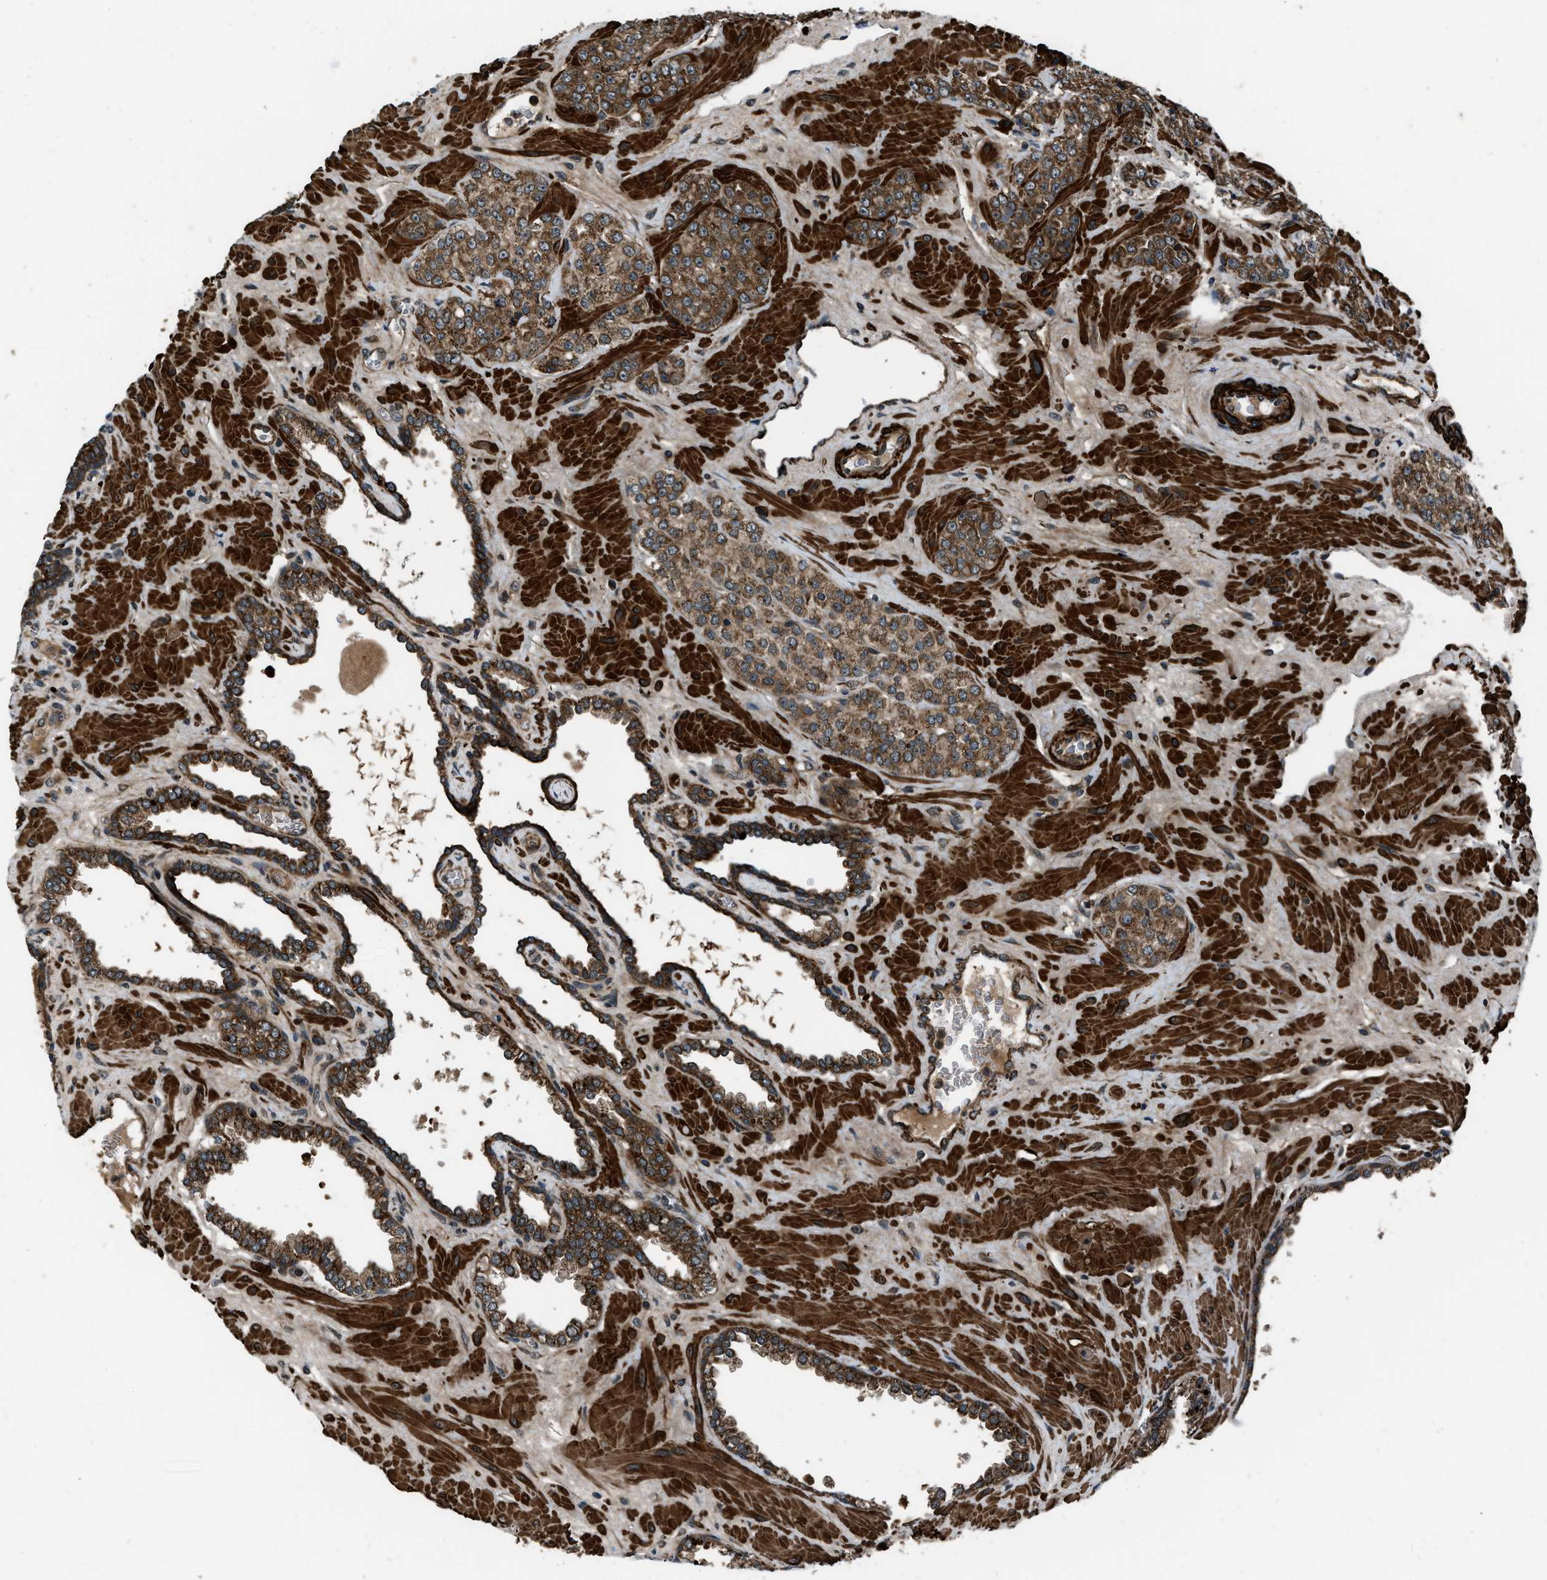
{"staining": {"intensity": "strong", "quantity": ">75%", "location": "cytoplasmic/membranous"}, "tissue": "prostate cancer", "cell_type": "Tumor cells", "image_type": "cancer", "snomed": [{"axis": "morphology", "description": "Adenocarcinoma, High grade"}, {"axis": "topography", "description": "Prostate"}], "caption": "A brown stain shows strong cytoplasmic/membranous positivity of a protein in adenocarcinoma (high-grade) (prostate) tumor cells. Using DAB (brown) and hematoxylin (blue) stains, captured at high magnification using brightfield microscopy.", "gene": "IRAK4", "patient": {"sex": "male", "age": 64}}